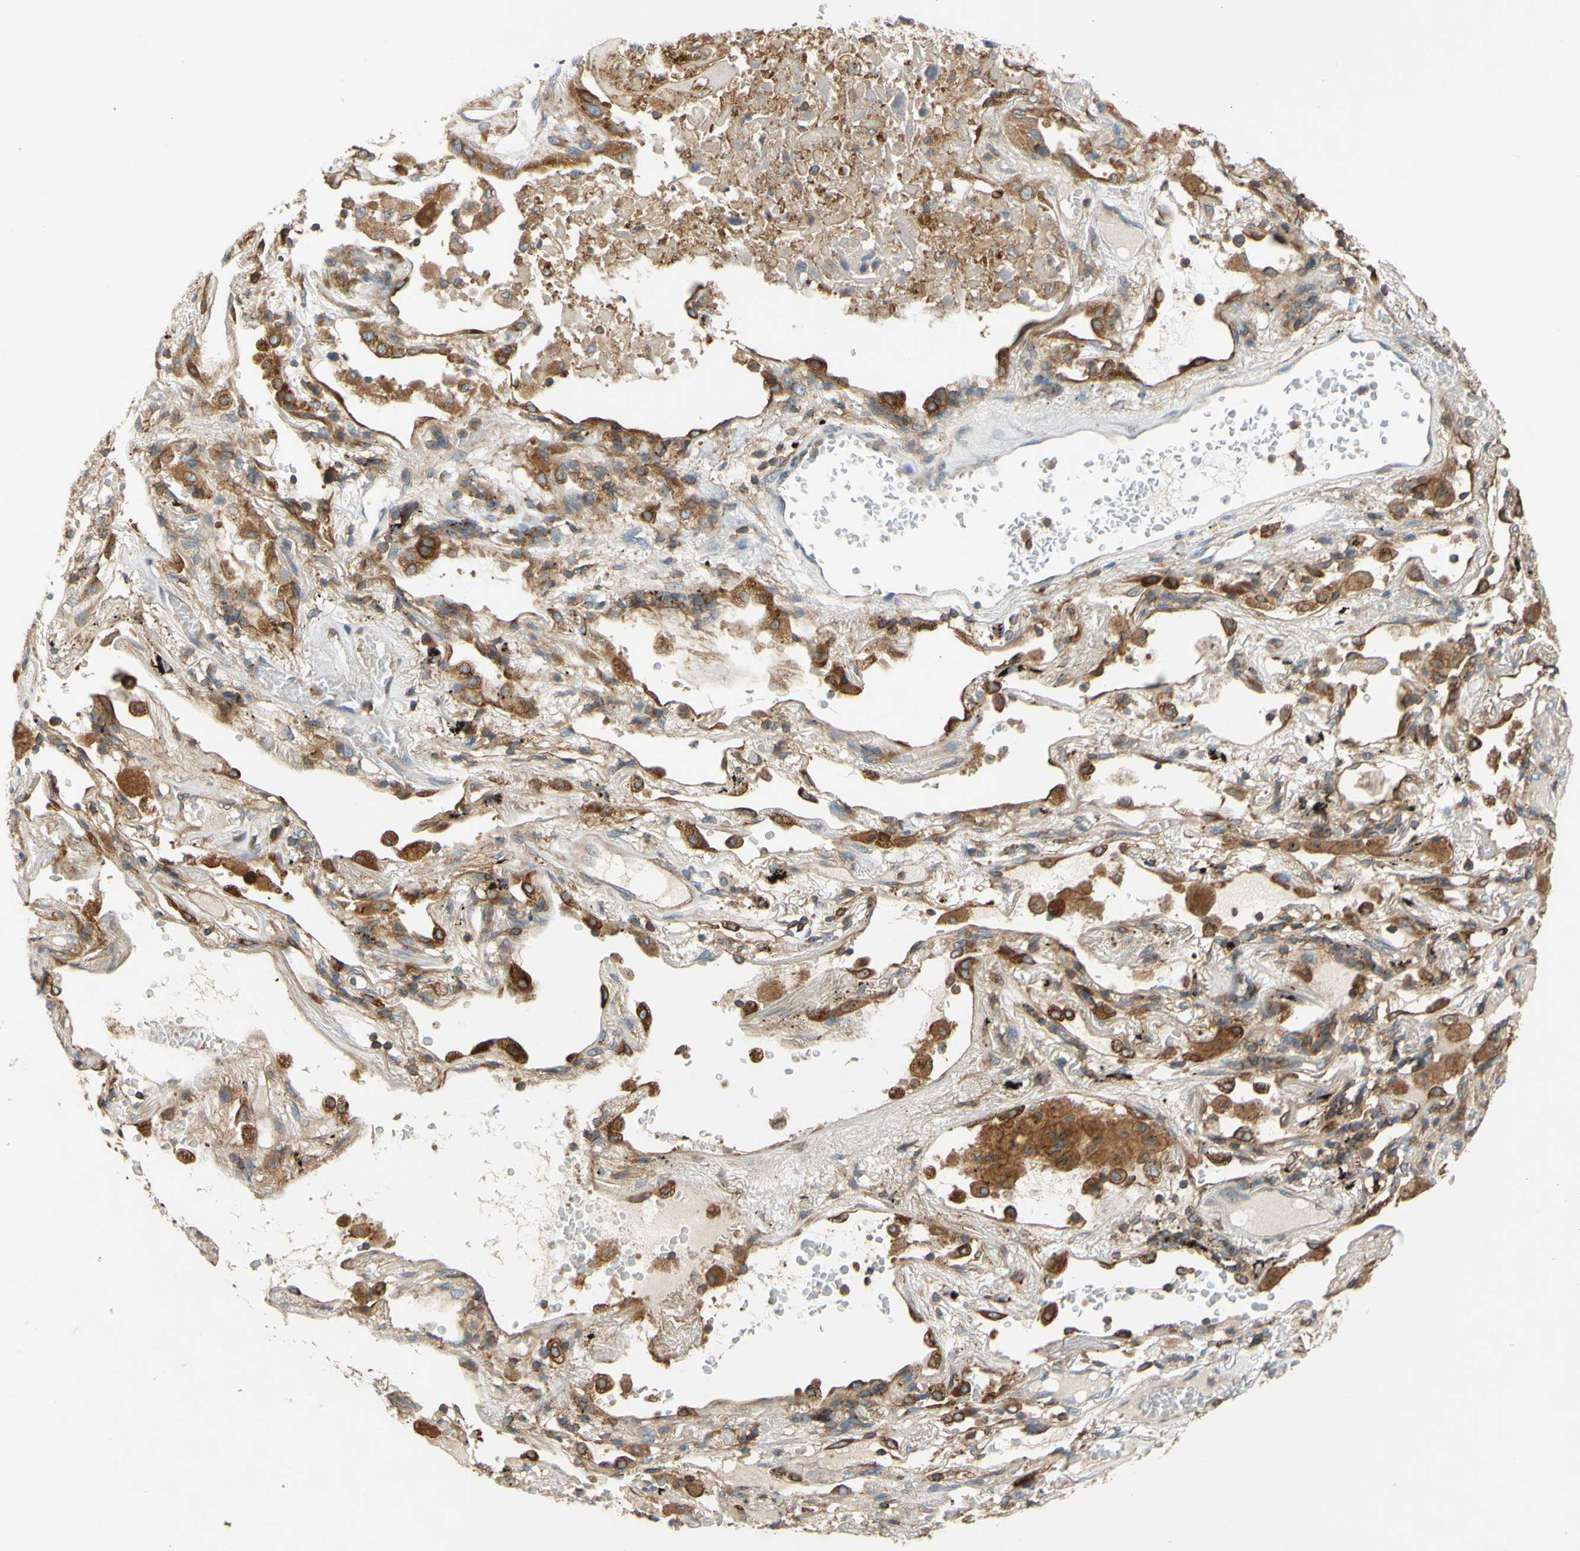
{"staining": {"intensity": "moderate", "quantity": ">75%", "location": "cytoplasmic/membranous"}, "tissue": "lung cancer", "cell_type": "Tumor cells", "image_type": "cancer", "snomed": [{"axis": "morphology", "description": "Squamous cell carcinoma, NOS"}, {"axis": "topography", "description": "Lung"}], "caption": "Protein staining of lung cancer tissue reveals moderate cytoplasmic/membranous positivity in approximately >75% of tumor cells.", "gene": "POR", "patient": {"sex": "male", "age": 57}}